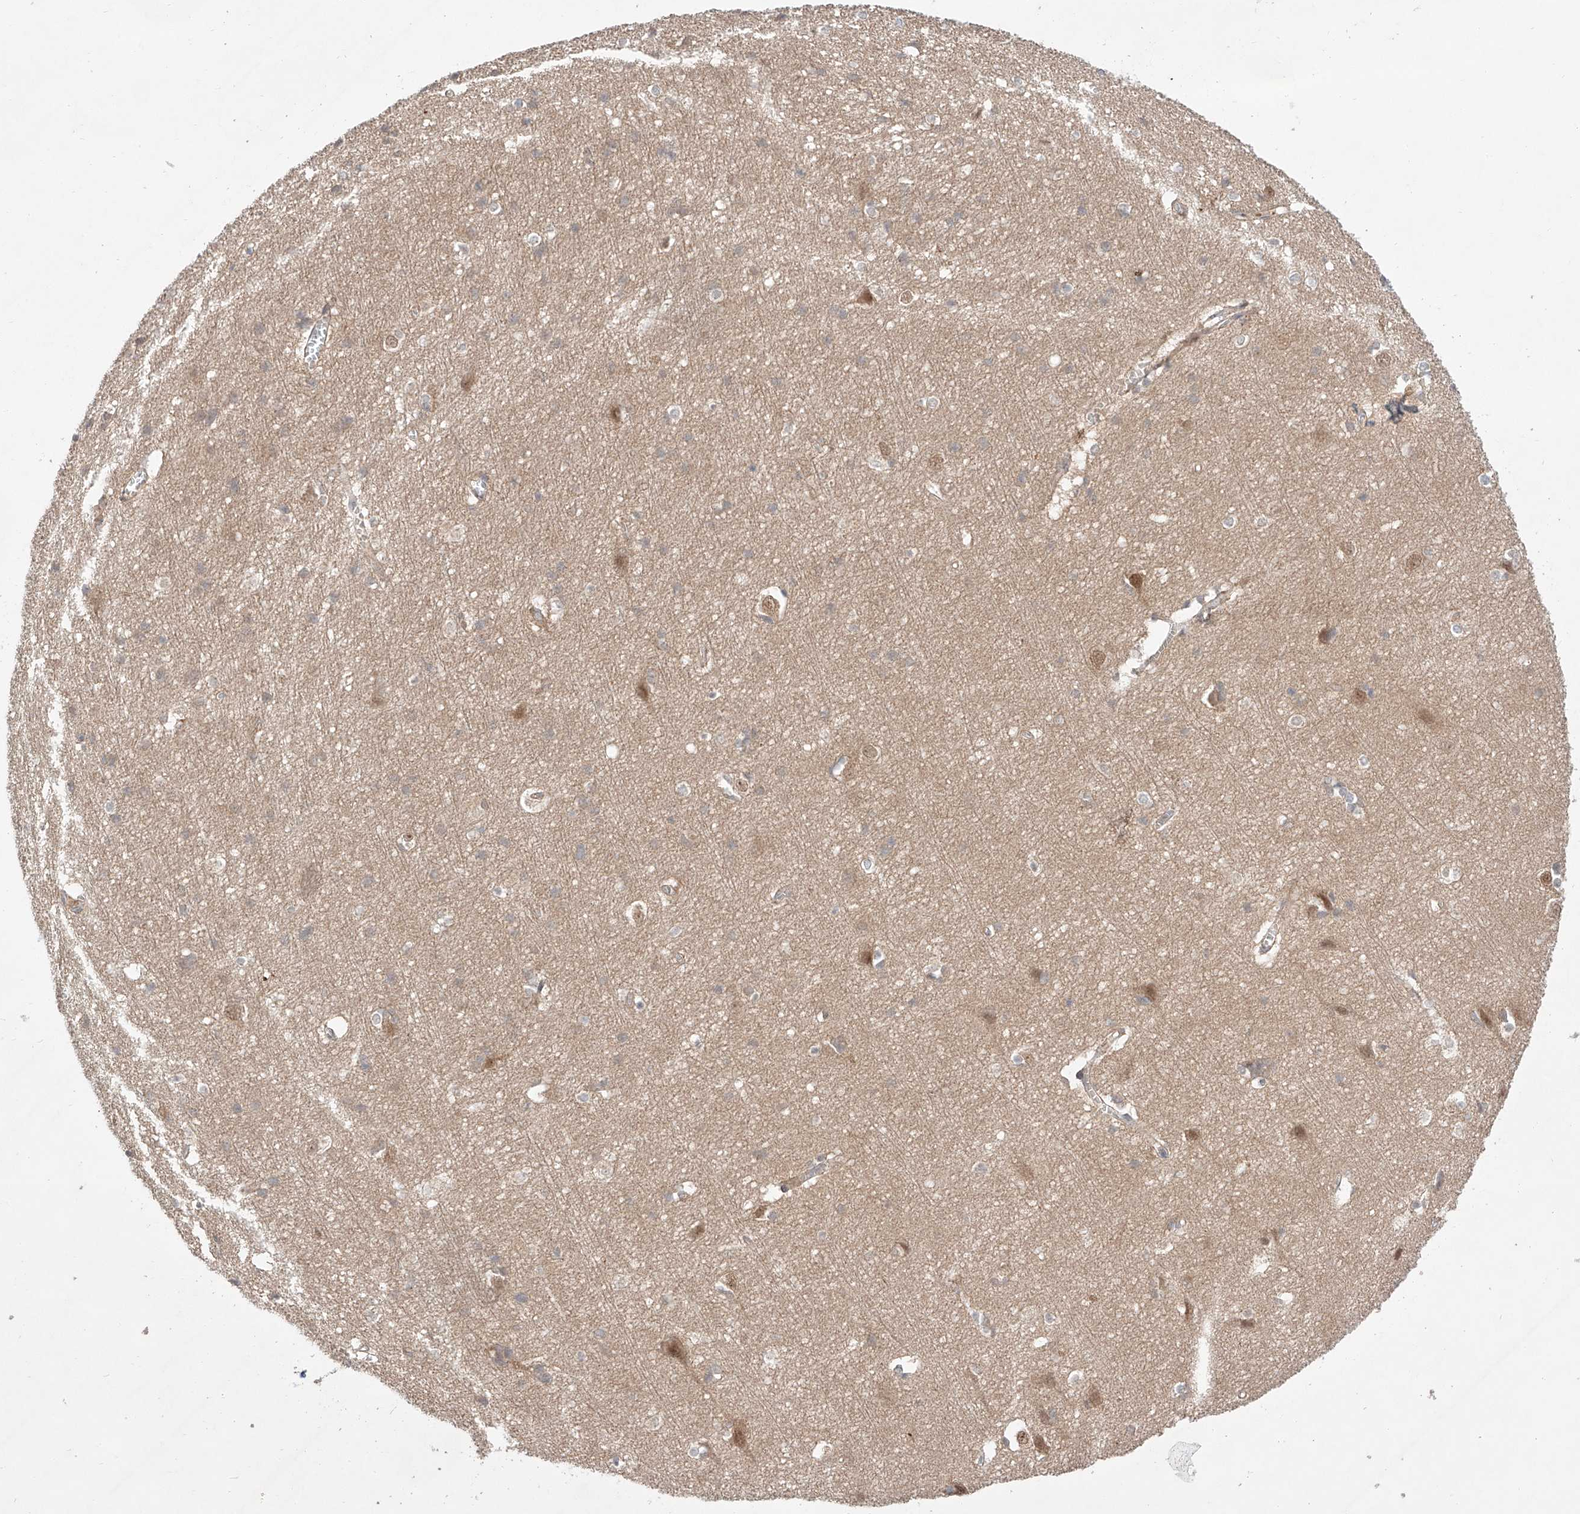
{"staining": {"intensity": "negative", "quantity": "none", "location": "none"}, "tissue": "cerebral cortex", "cell_type": "Endothelial cells", "image_type": "normal", "snomed": [{"axis": "morphology", "description": "Normal tissue, NOS"}, {"axis": "topography", "description": "Cerebral cortex"}], "caption": "A micrograph of cerebral cortex stained for a protein shows no brown staining in endothelial cells.", "gene": "TSR2", "patient": {"sex": "male", "age": 54}}